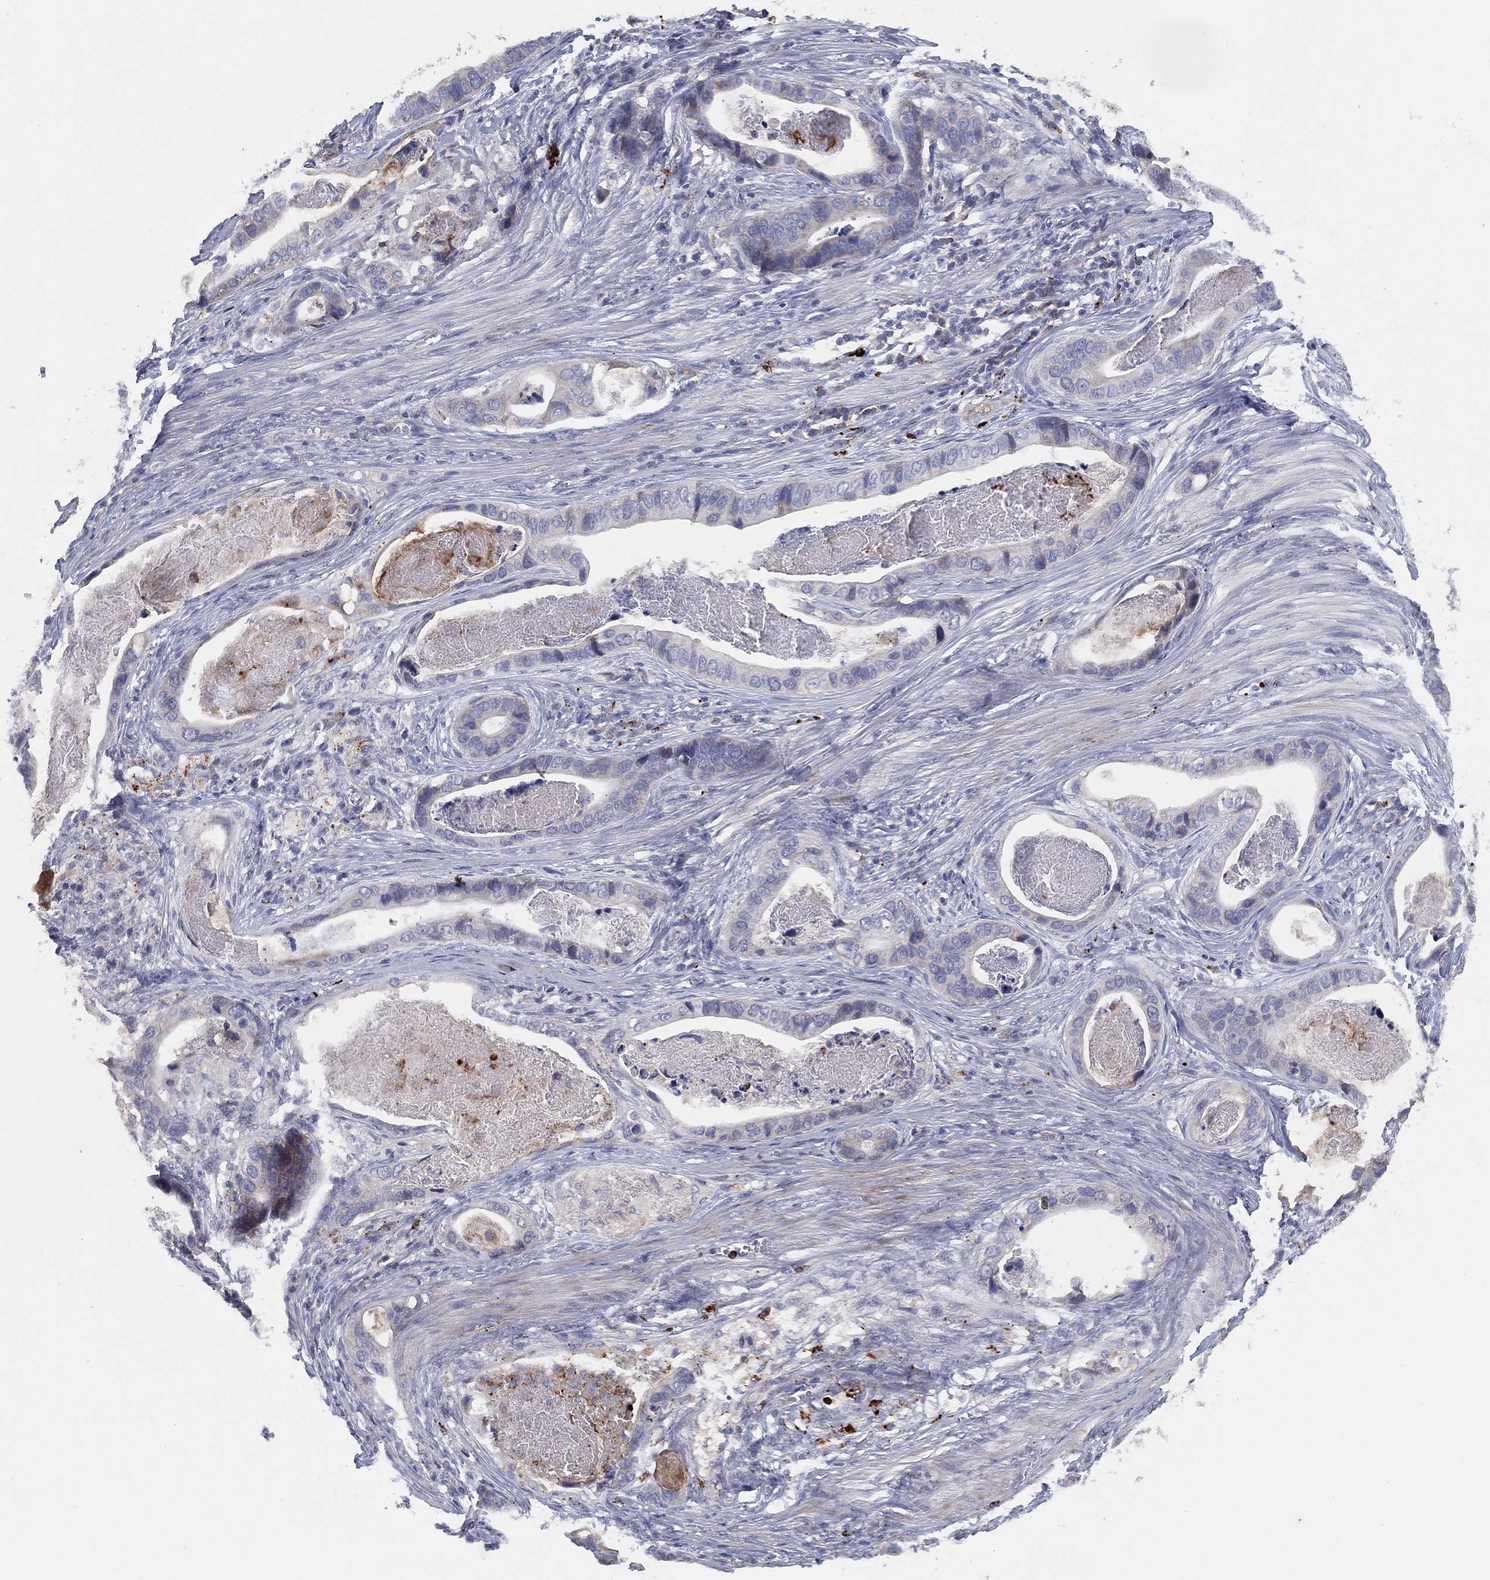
{"staining": {"intensity": "weak", "quantity": "<25%", "location": "cytoplasmic/membranous"}, "tissue": "stomach cancer", "cell_type": "Tumor cells", "image_type": "cancer", "snomed": [{"axis": "morphology", "description": "Adenocarcinoma, NOS"}, {"axis": "topography", "description": "Stomach"}], "caption": "There is no significant staining in tumor cells of adenocarcinoma (stomach).", "gene": "PLAC8", "patient": {"sex": "male", "age": 84}}